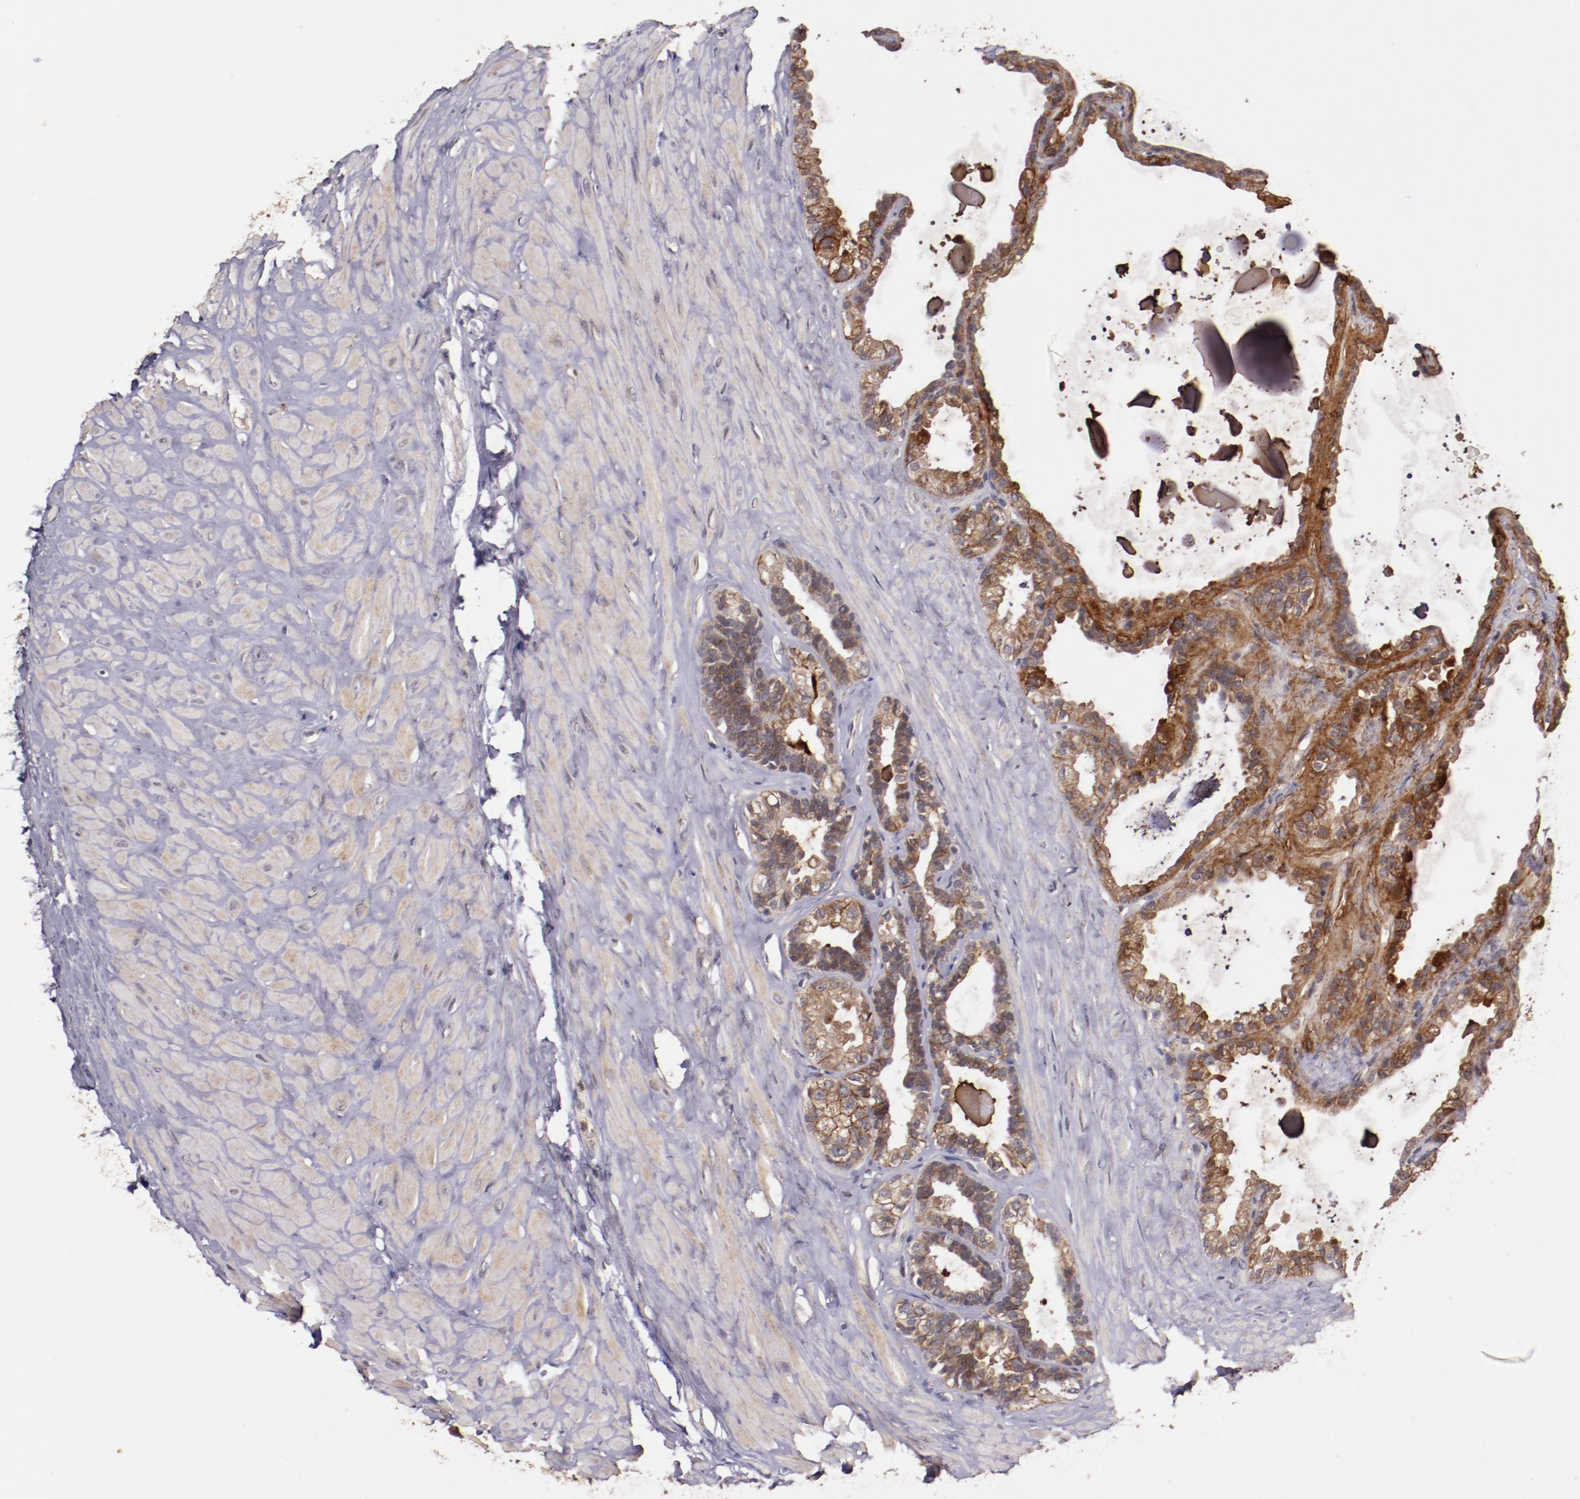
{"staining": {"intensity": "weak", "quantity": ">75%", "location": "cytoplasmic/membranous"}, "tissue": "seminal vesicle", "cell_type": "Glandular cells", "image_type": "normal", "snomed": [{"axis": "morphology", "description": "Normal tissue, NOS"}, {"axis": "morphology", "description": "Inflammation, NOS"}, {"axis": "topography", "description": "Urinary bladder"}, {"axis": "topography", "description": "Prostate"}, {"axis": "topography", "description": "Seminal veicle"}], "caption": "Brown immunohistochemical staining in benign human seminal vesicle shows weak cytoplasmic/membranous expression in about >75% of glandular cells.", "gene": "FTSJ1", "patient": {"sex": "male", "age": 82}}